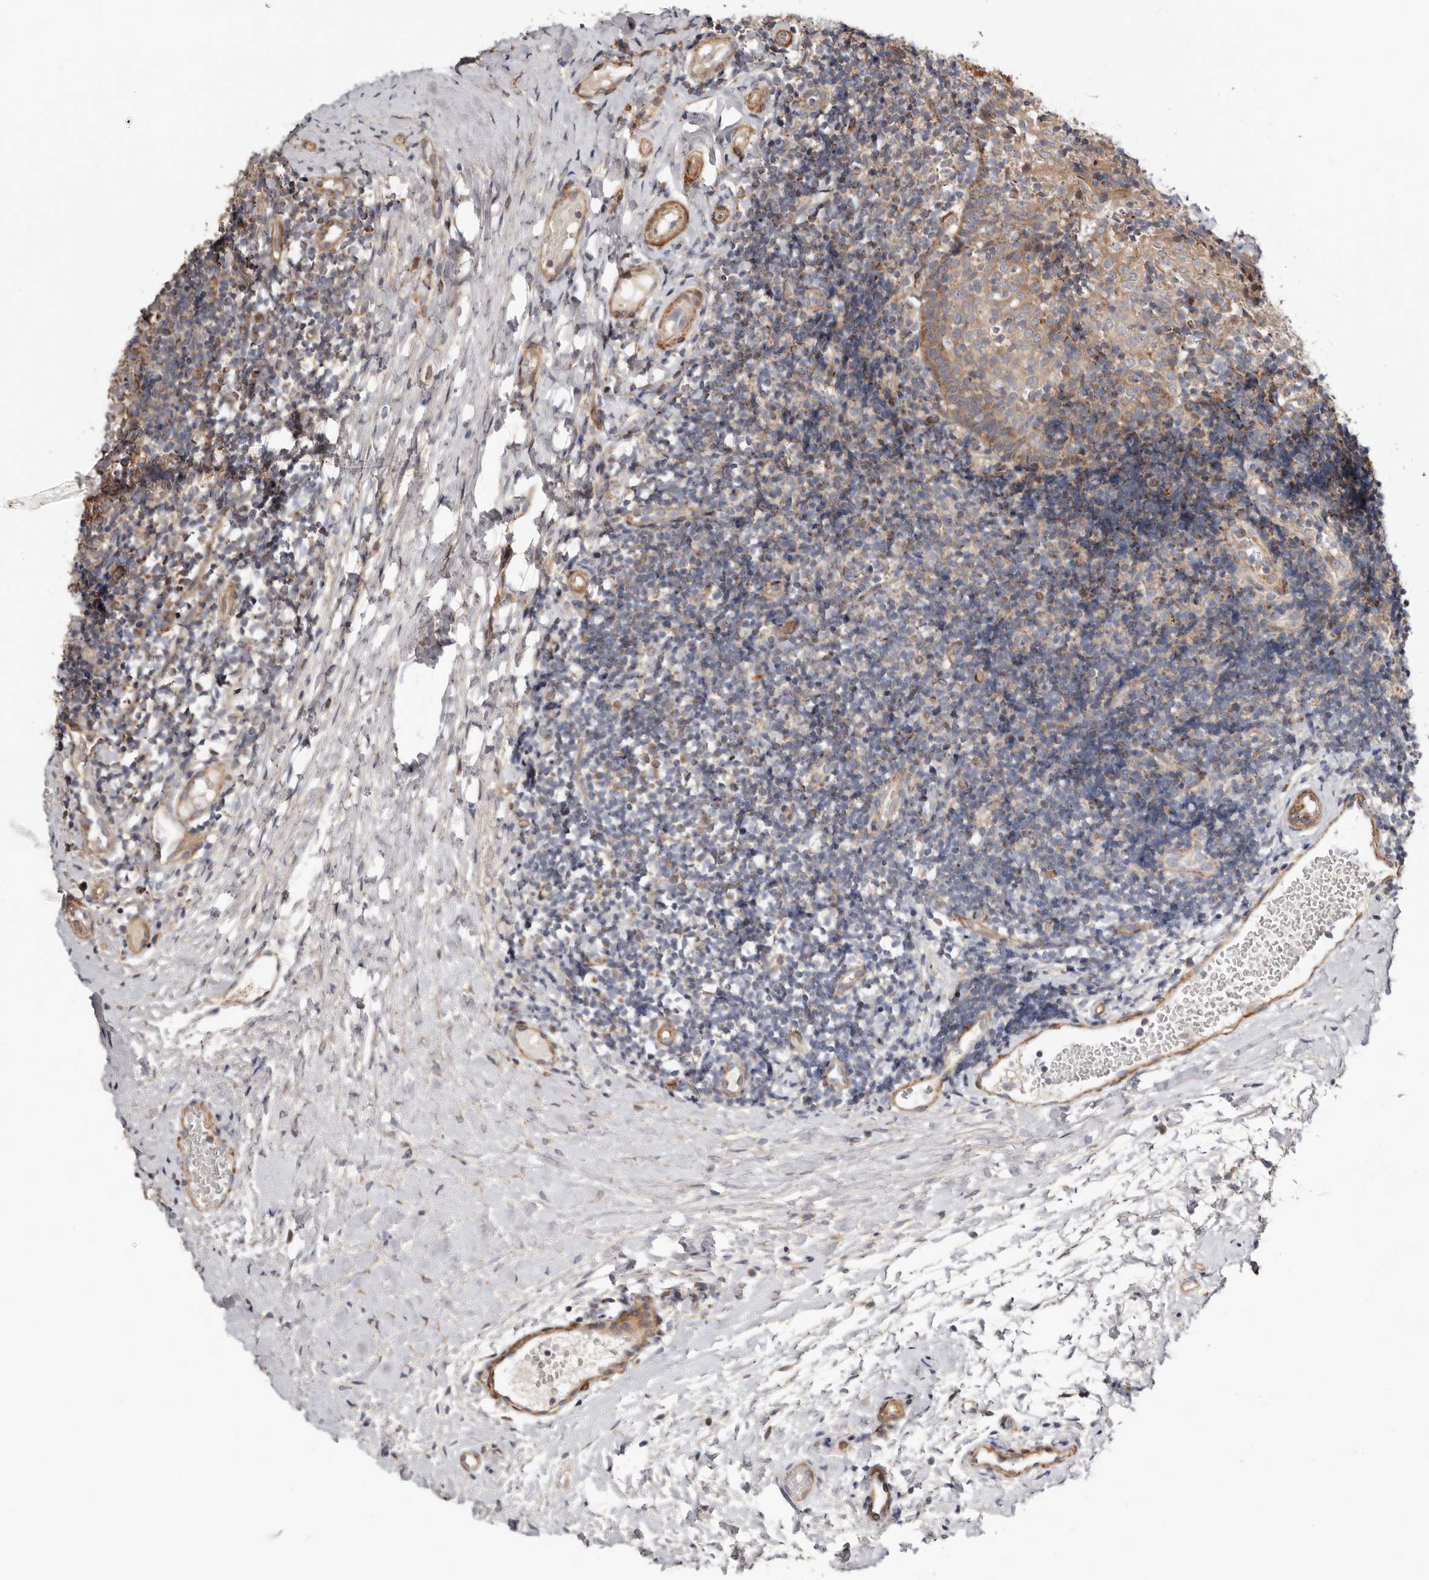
{"staining": {"intensity": "strong", "quantity": ">75%", "location": "cytoplasmic/membranous"}, "tissue": "tonsil", "cell_type": "Germinal center cells", "image_type": "normal", "snomed": [{"axis": "morphology", "description": "Normal tissue, NOS"}, {"axis": "topography", "description": "Tonsil"}], "caption": "Tonsil stained with immunohistochemistry (IHC) demonstrates strong cytoplasmic/membranous expression in approximately >75% of germinal center cells. (DAB IHC with brightfield microscopy, high magnification).", "gene": "PROKR1", "patient": {"sex": "female", "age": 19}}